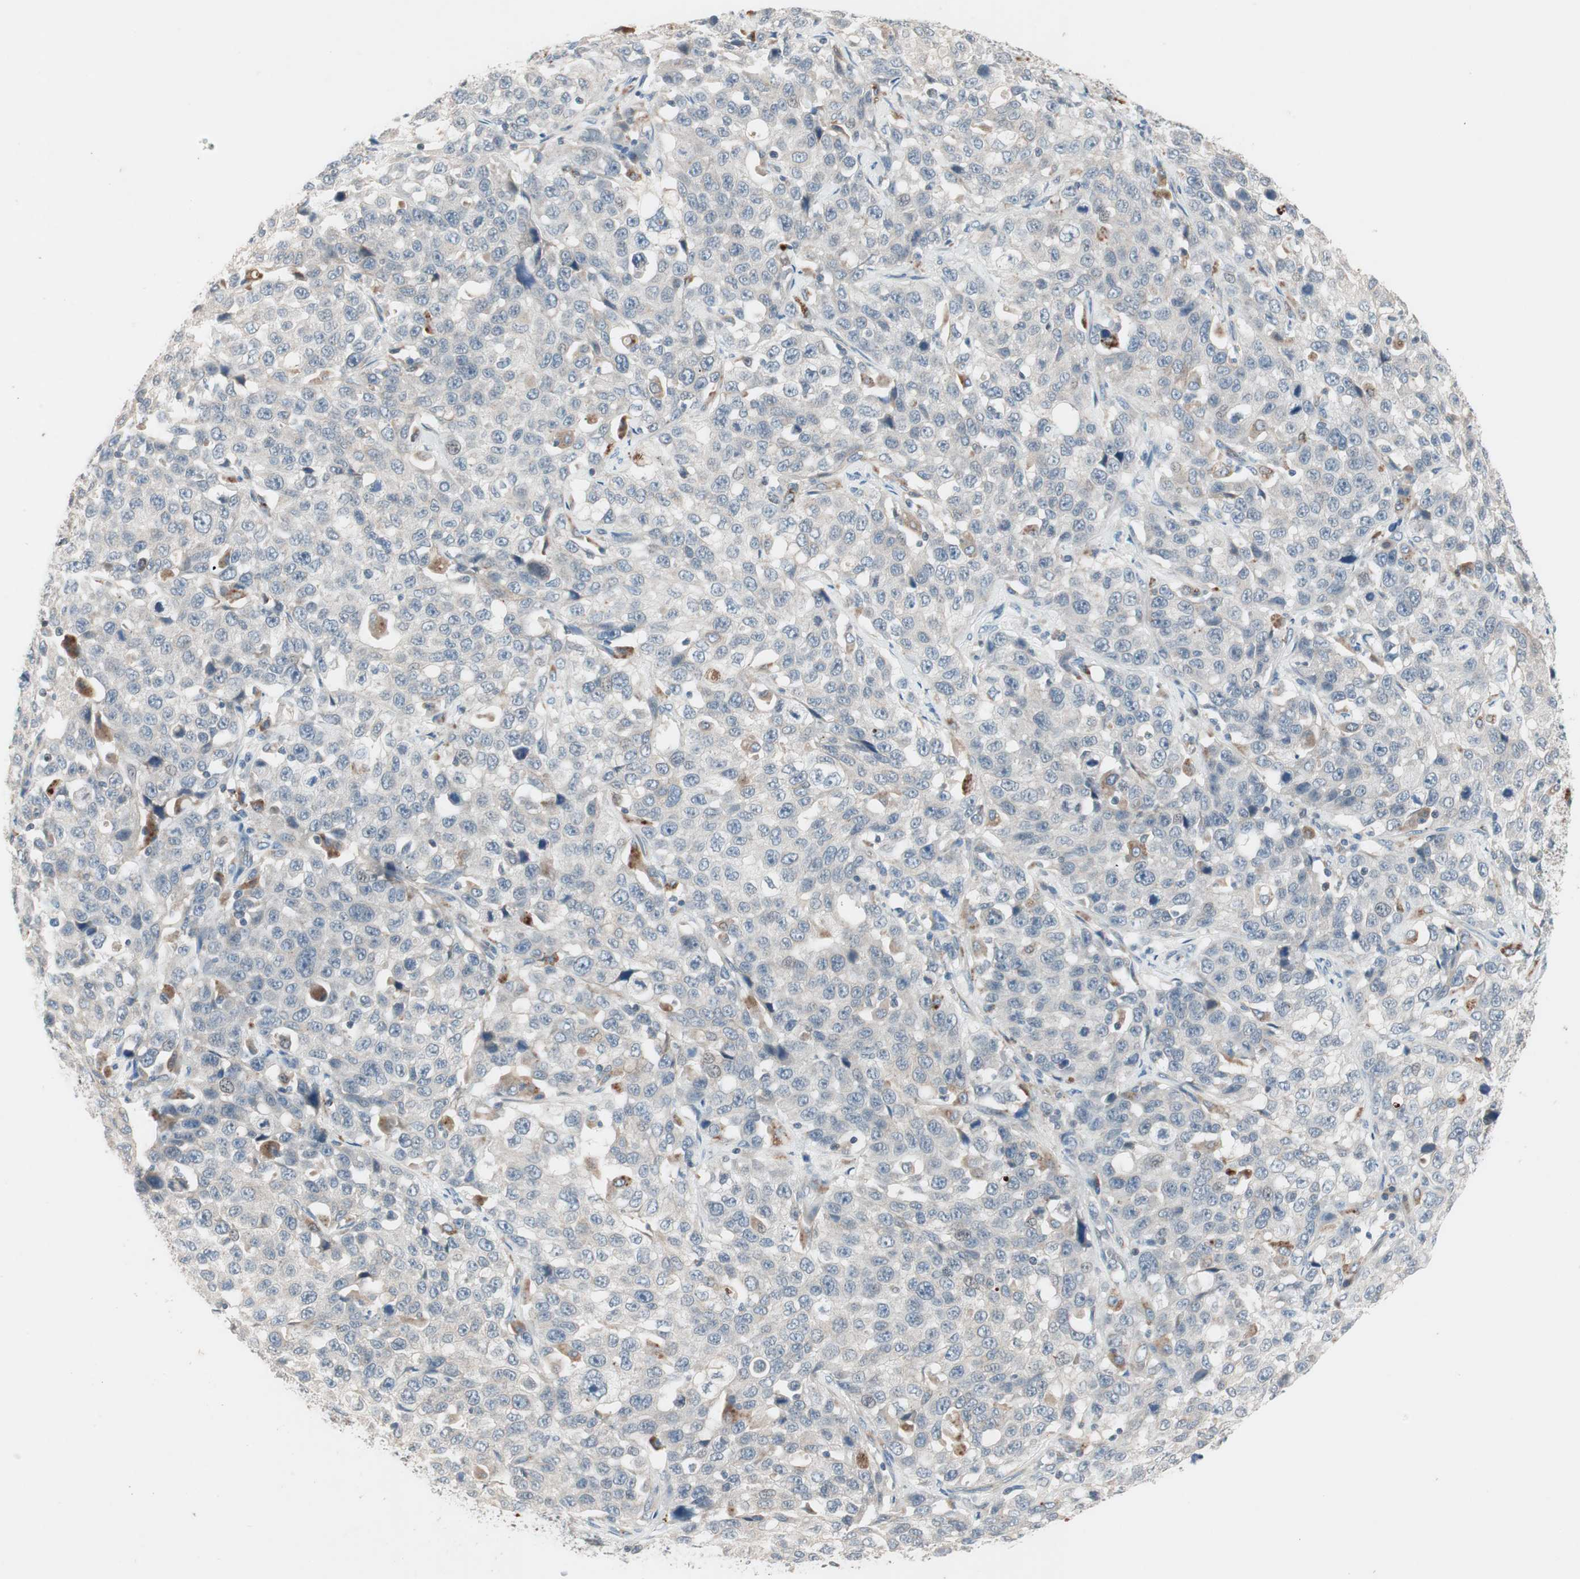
{"staining": {"intensity": "negative", "quantity": "none", "location": "none"}, "tissue": "stomach cancer", "cell_type": "Tumor cells", "image_type": "cancer", "snomed": [{"axis": "morphology", "description": "Normal tissue, NOS"}, {"axis": "morphology", "description": "Adenocarcinoma, NOS"}, {"axis": "topography", "description": "Stomach"}], "caption": "Stomach adenocarcinoma was stained to show a protein in brown. There is no significant staining in tumor cells. (DAB IHC, high magnification).", "gene": "FGFR4", "patient": {"sex": "male", "age": 48}}